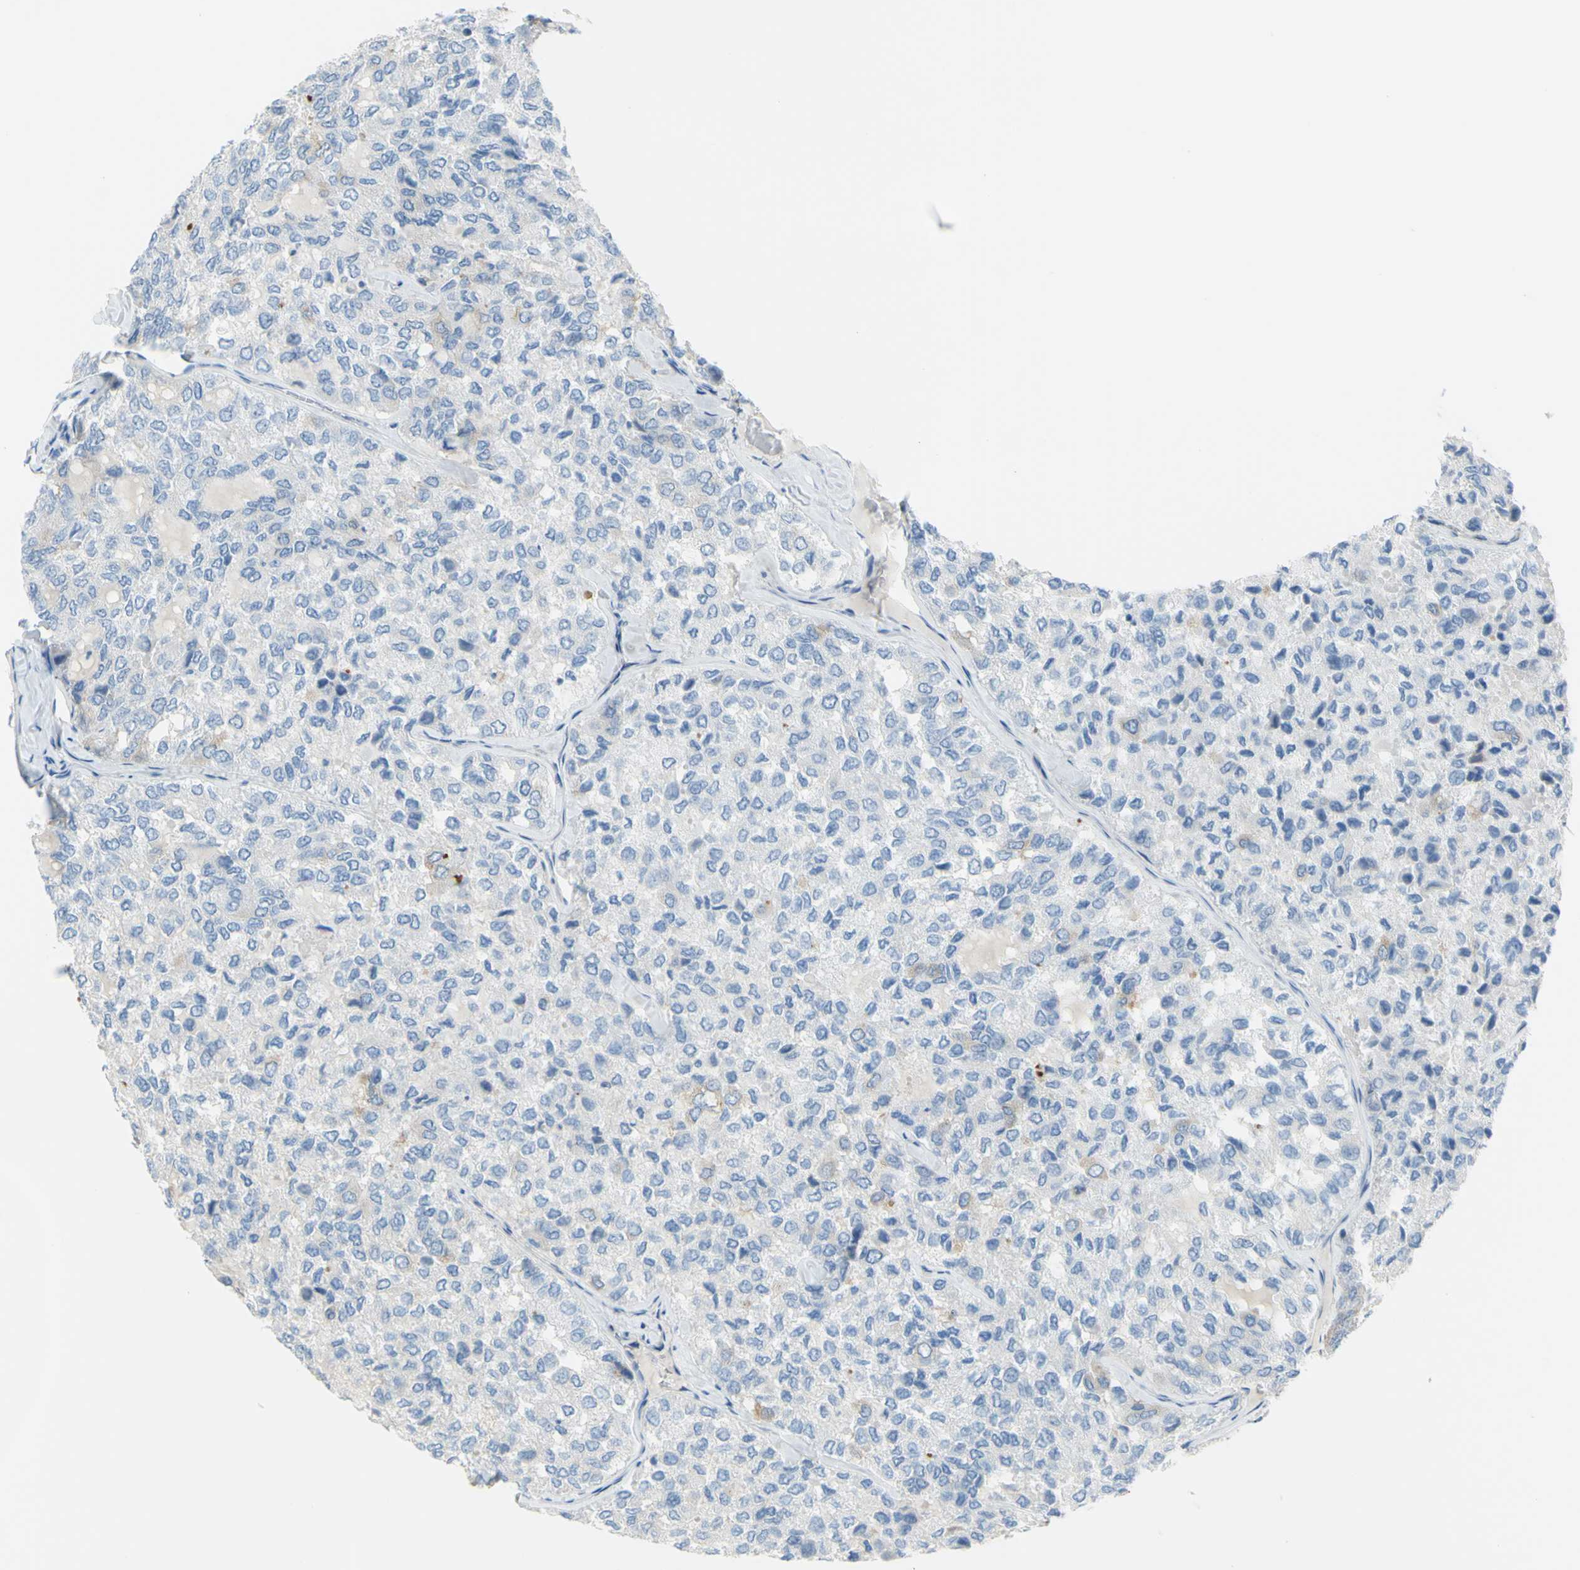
{"staining": {"intensity": "moderate", "quantity": "25%-75%", "location": "cytoplasmic/membranous"}, "tissue": "thyroid cancer", "cell_type": "Tumor cells", "image_type": "cancer", "snomed": [{"axis": "morphology", "description": "Follicular adenoma carcinoma, NOS"}, {"axis": "topography", "description": "Thyroid gland"}], "caption": "Moderate cytoplasmic/membranous positivity is seen in approximately 25%-75% of tumor cells in thyroid cancer (follicular adenoma carcinoma).", "gene": "FRMD4B", "patient": {"sex": "male", "age": 75}}